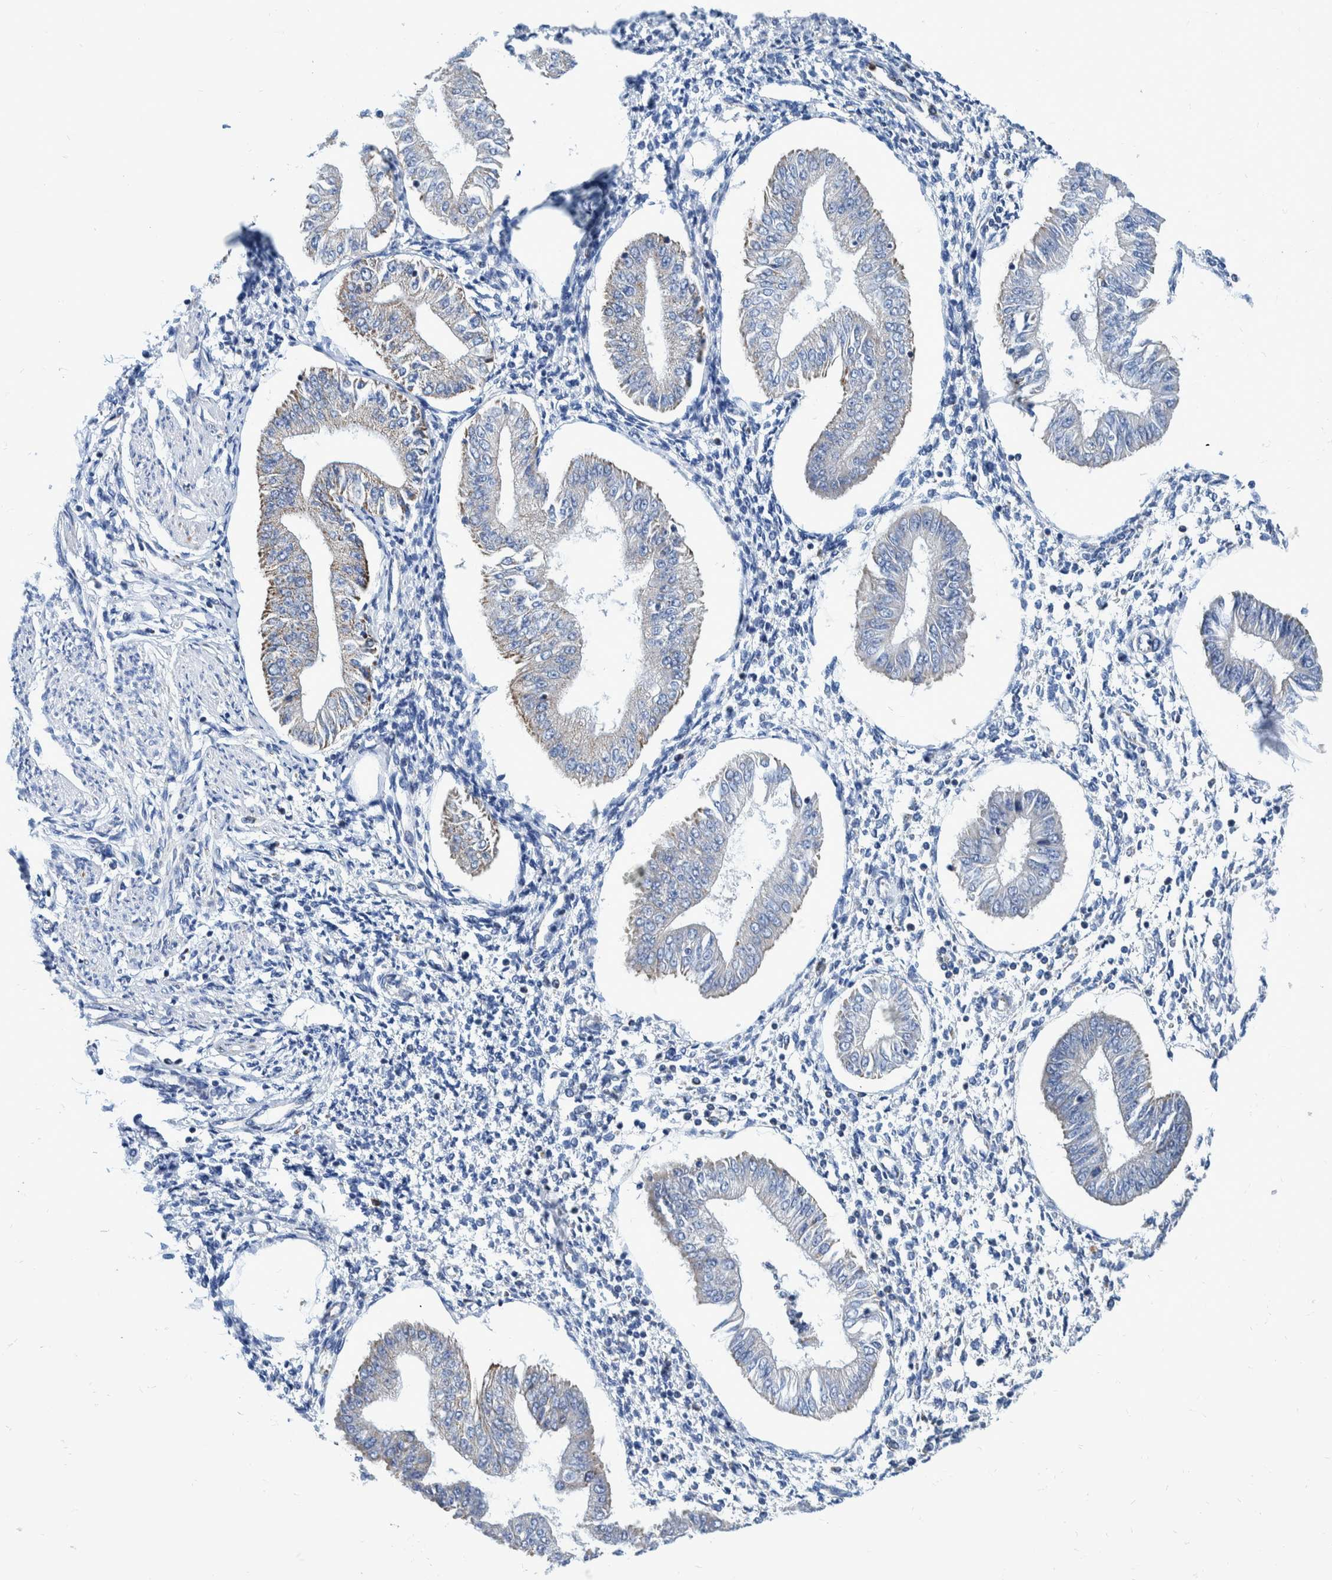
{"staining": {"intensity": "negative", "quantity": "none", "location": "none"}, "tissue": "endometrium", "cell_type": "Cells in endometrial stroma", "image_type": "normal", "snomed": [{"axis": "morphology", "description": "Normal tissue, NOS"}, {"axis": "topography", "description": "Endometrium"}], "caption": "Immunohistochemistry (IHC) of unremarkable human endometrium reveals no positivity in cells in endometrial stroma. (Immunohistochemistry (IHC), brightfield microscopy, high magnification).", "gene": "BZW2", "patient": {"sex": "female", "age": 50}}